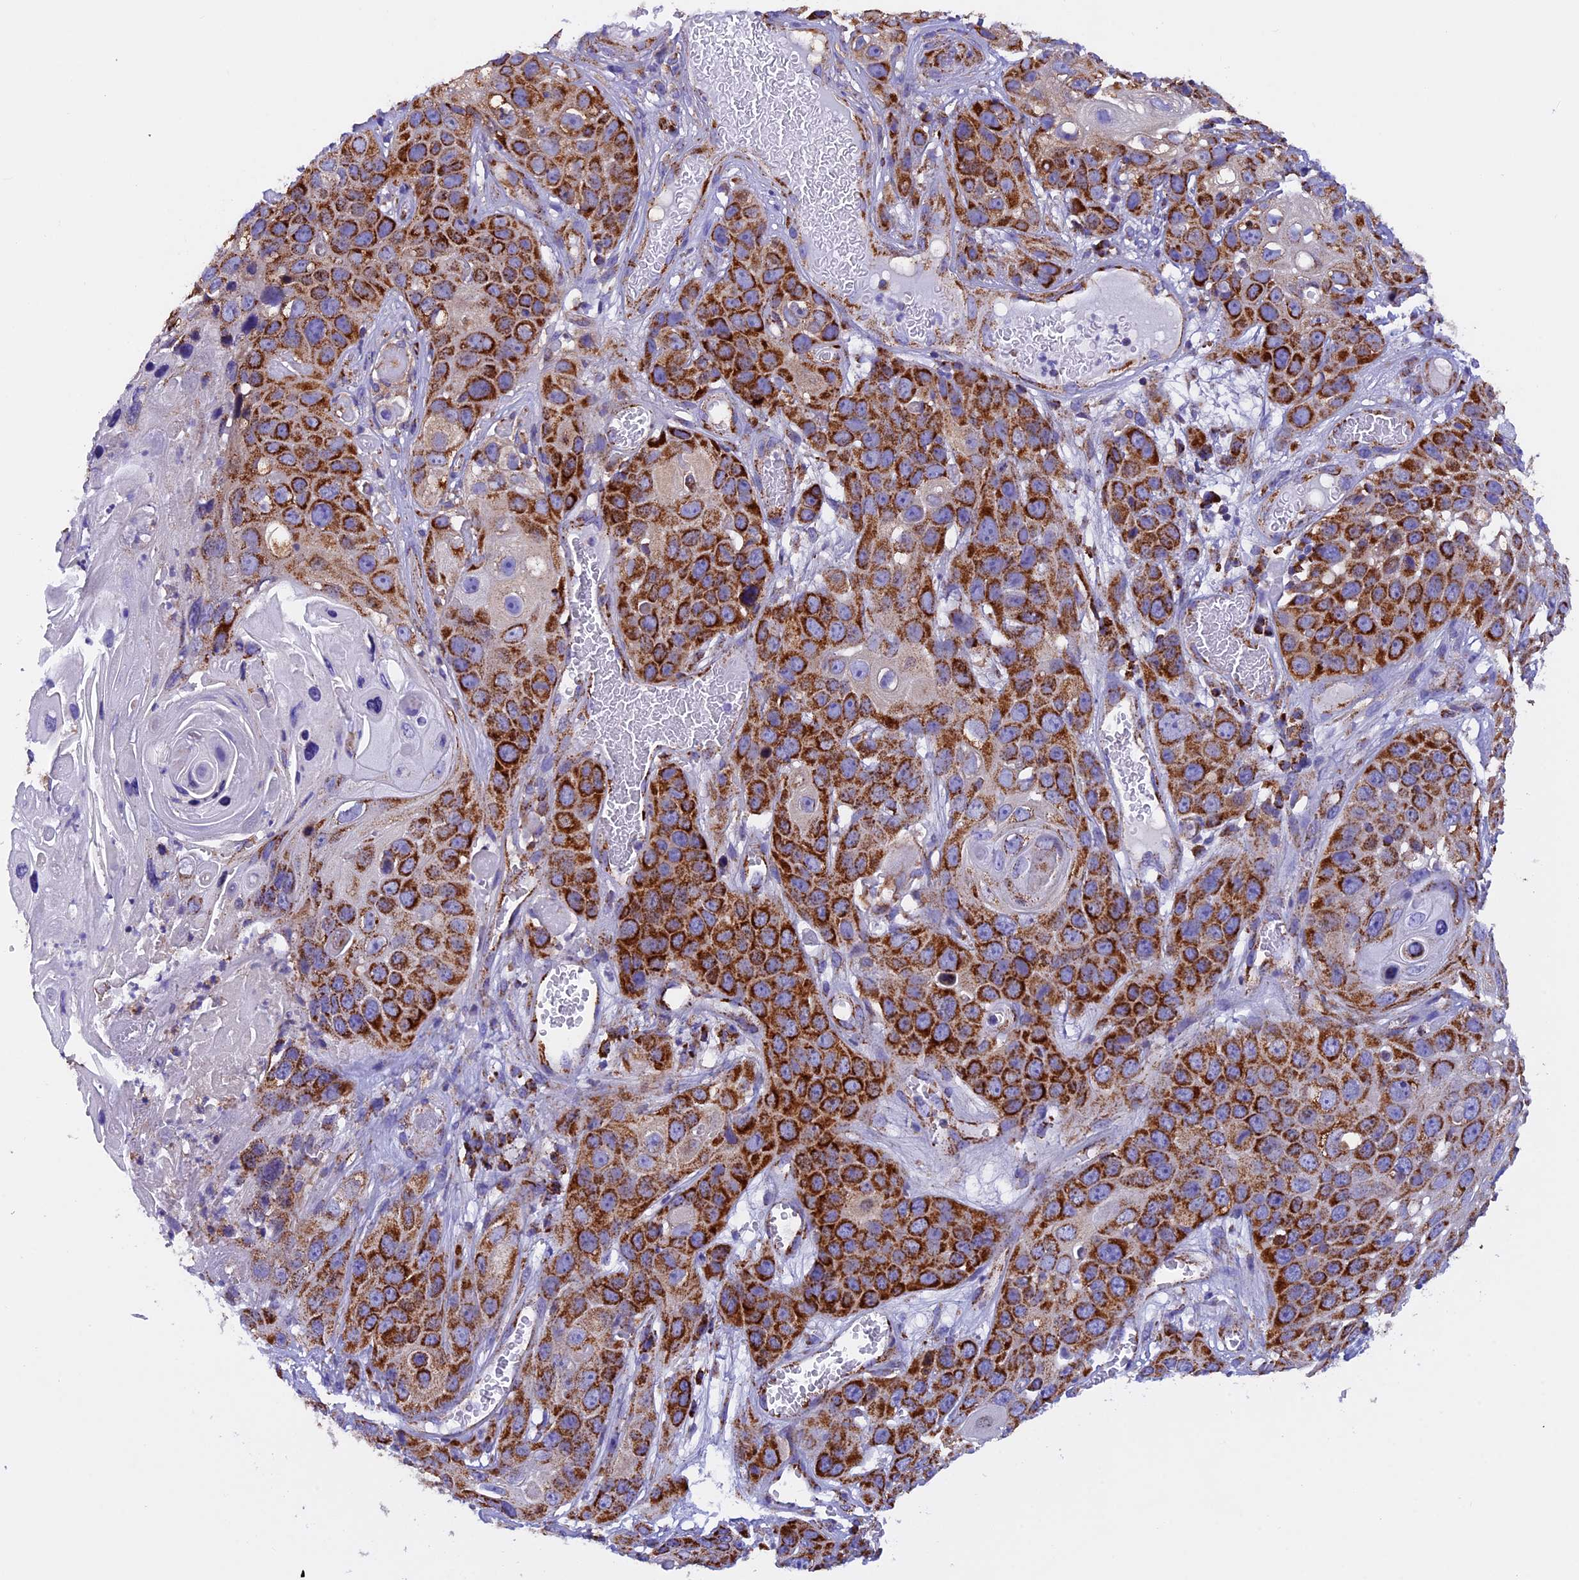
{"staining": {"intensity": "strong", "quantity": ">75%", "location": "cytoplasmic/membranous"}, "tissue": "skin cancer", "cell_type": "Tumor cells", "image_type": "cancer", "snomed": [{"axis": "morphology", "description": "Squamous cell carcinoma, NOS"}, {"axis": "topography", "description": "Skin"}], "caption": "Human skin cancer (squamous cell carcinoma) stained with a protein marker shows strong staining in tumor cells.", "gene": "SLC8B1", "patient": {"sex": "male", "age": 55}}